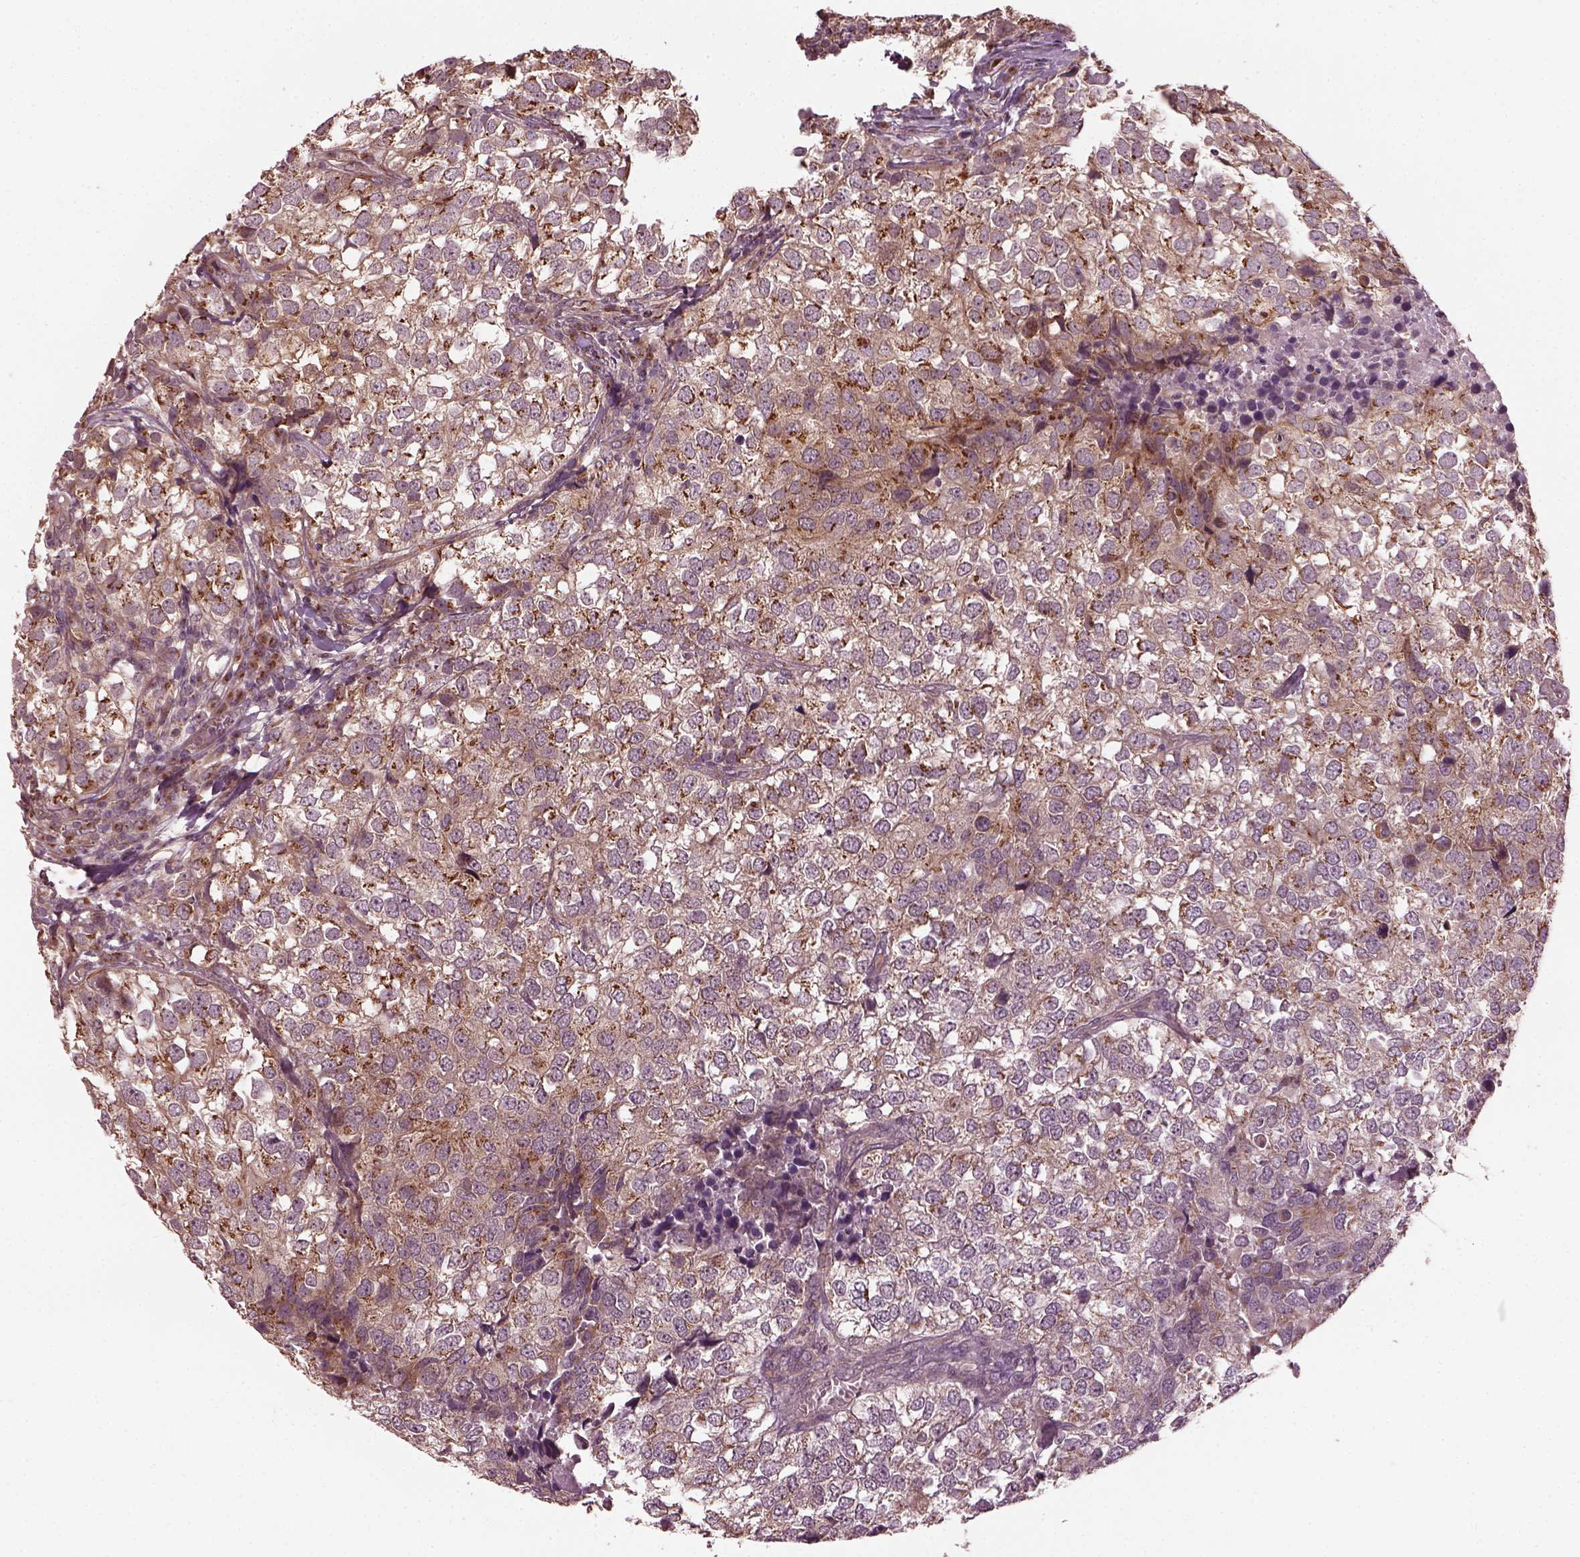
{"staining": {"intensity": "moderate", "quantity": "25%-75%", "location": "cytoplasmic/membranous"}, "tissue": "breast cancer", "cell_type": "Tumor cells", "image_type": "cancer", "snomed": [{"axis": "morphology", "description": "Duct carcinoma"}, {"axis": "topography", "description": "Breast"}], "caption": "Immunohistochemistry (IHC) (DAB (3,3'-diaminobenzidine)) staining of invasive ductal carcinoma (breast) exhibits moderate cytoplasmic/membranous protein staining in approximately 25%-75% of tumor cells.", "gene": "RUFY3", "patient": {"sex": "female", "age": 30}}